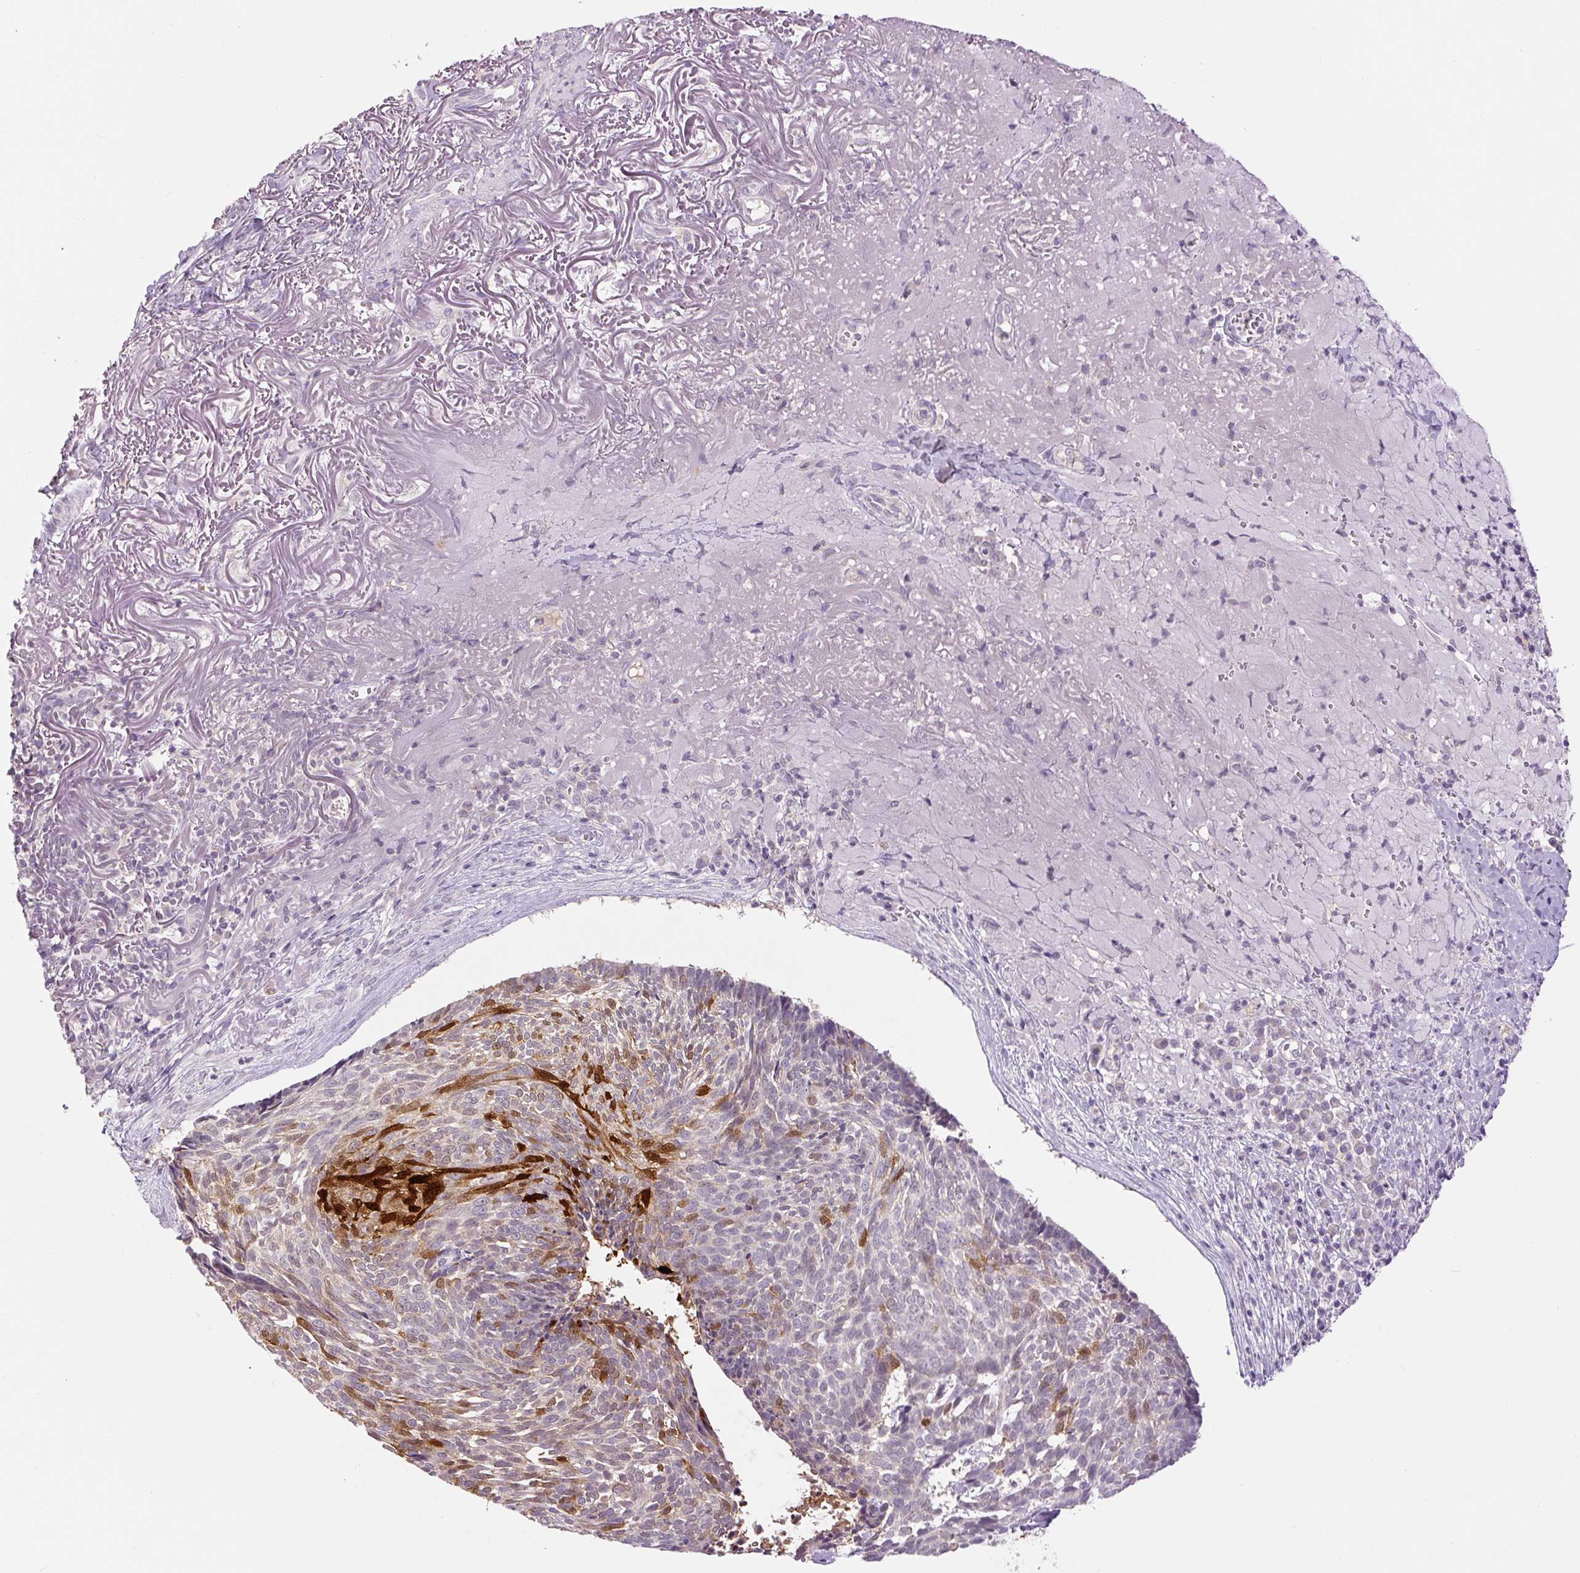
{"staining": {"intensity": "strong", "quantity": "<25%", "location": "cytoplasmic/membranous,nuclear"}, "tissue": "skin cancer", "cell_type": "Tumor cells", "image_type": "cancer", "snomed": [{"axis": "morphology", "description": "Basal cell carcinoma"}, {"axis": "topography", "description": "Skin"}, {"axis": "topography", "description": "Skin of face"}], "caption": "A photomicrograph of human skin cancer (basal cell carcinoma) stained for a protein displays strong cytoplasmic/membranous and nuclear brown staining in tumor cells.", "gene": "FABP7", "patient": {"sex": "female", "age": 95}}